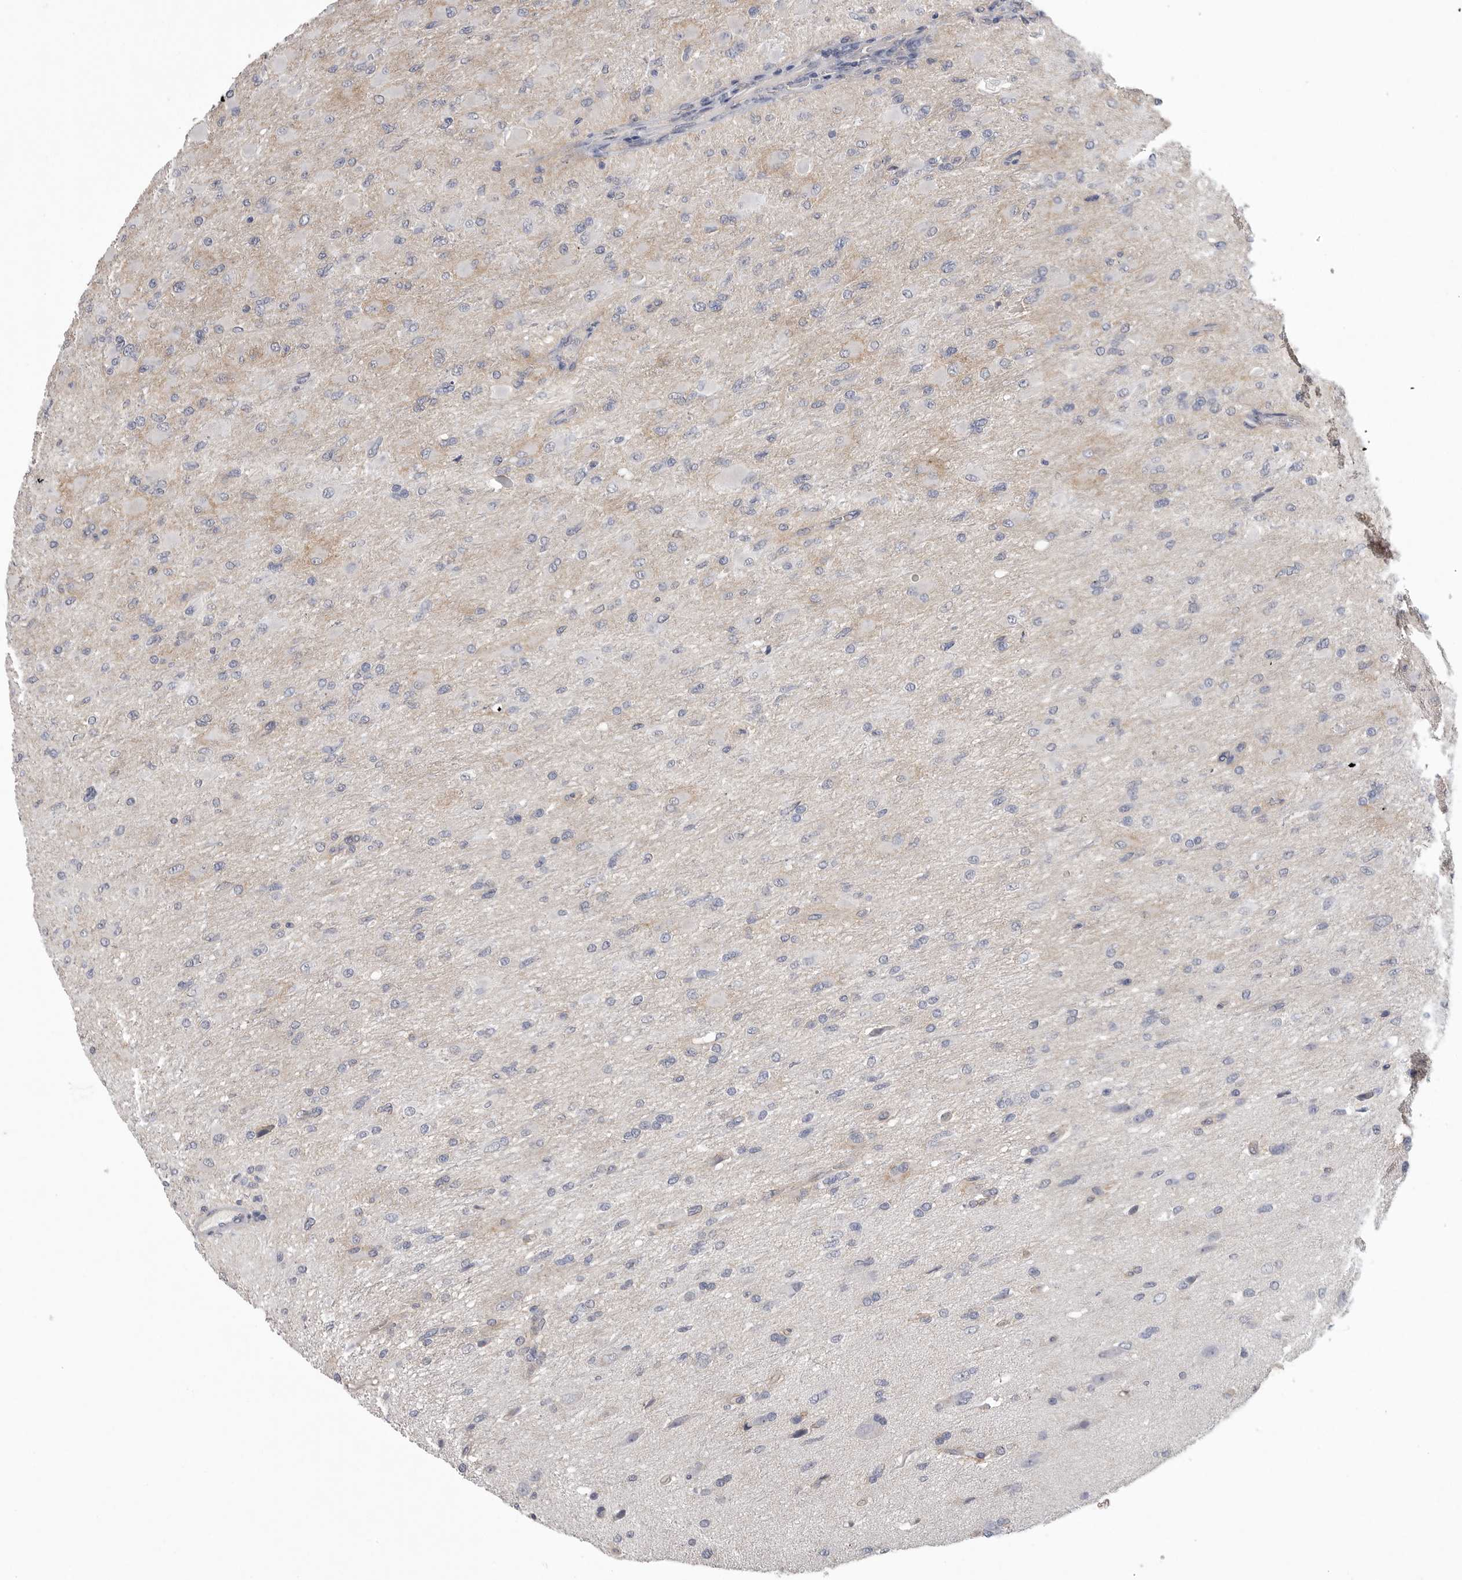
{"staining": {"intensity": "negative", "quantity": "none", "location": "none"}, "tissue": "glioma", "cell_type": "Tumor cells", "image_type": "cancer", "snomed": [{"axis": "morphology", "description": "Glioma, malignant, High grade"}, {"axis": "topography", "description": "Cerebral cortex"}], "caption": "High-grade glioma (malignant) was stained to show a protein in brown. There is no significant staining in tumor cells. The staining was performed using DAB (3,3'-diaminobenzidine) to visualize the protein expression in brown, while the nuclei were stained in blue with hematoxylin (Magnification: 20x).", "gene": "NECTIN2", "patient": {"sex": "female", "age": 36}}